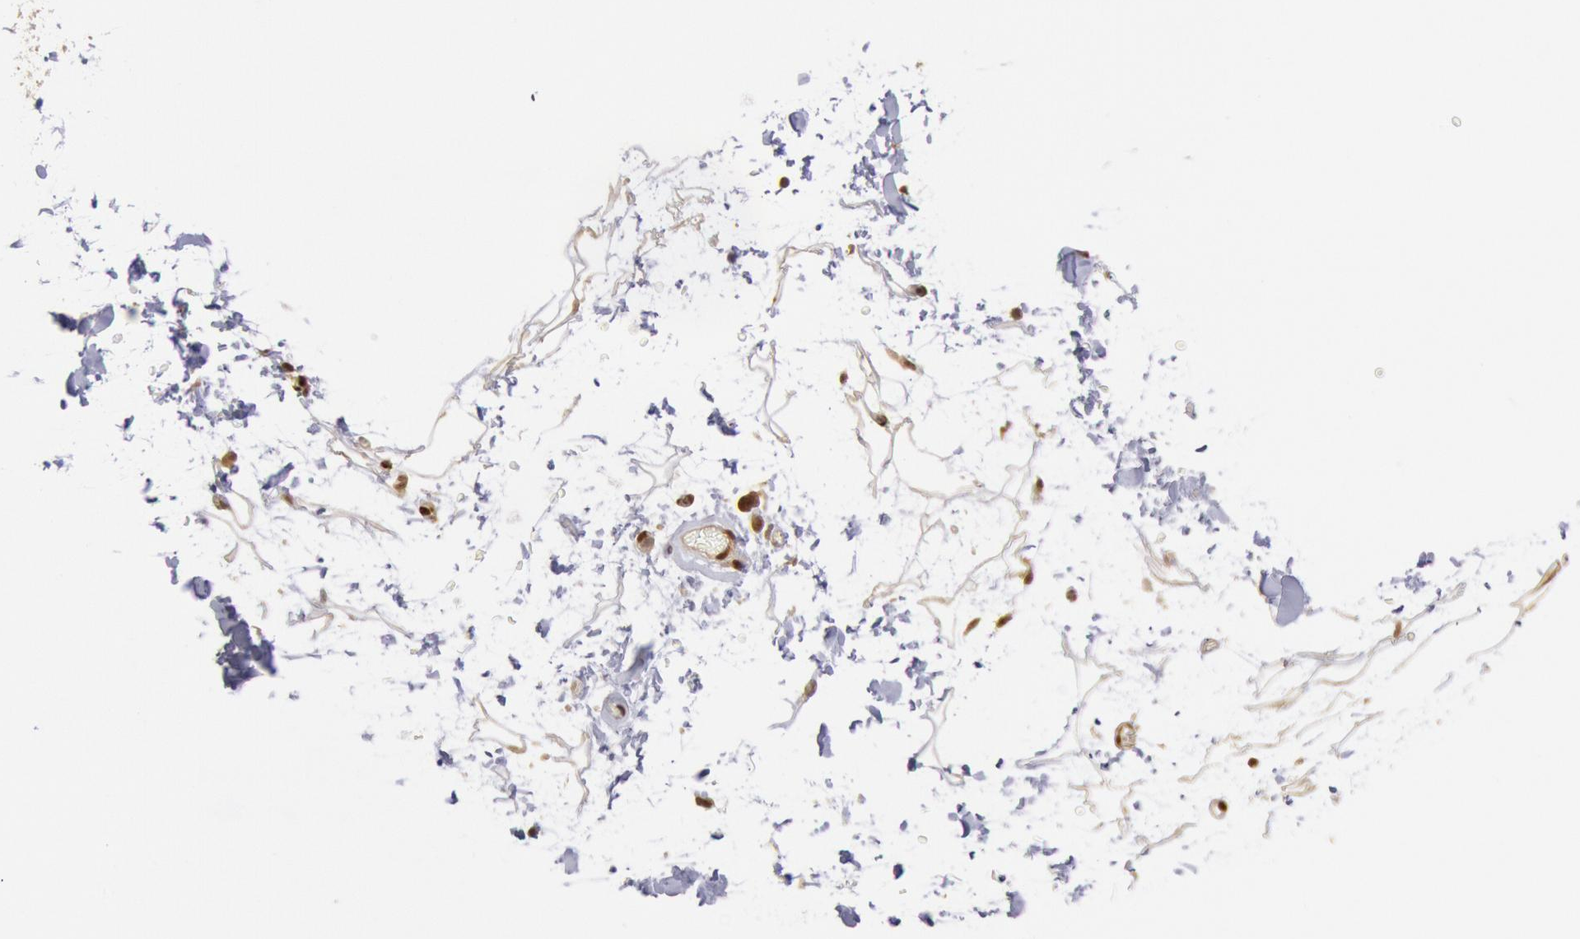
{"staining": {"intensity": "negative", "quantity": "none", "location": "none"}, "tissue": "adipose tissue", "cell_type": "Adipocytes", "image_type": "normal", "snomed": [{"axis": "morphology", "description": "Normal tissue, NOS"}, {"axis": "topography", "description": "Soft tissue"}], "caption": "Human adipose tissue stained for a protein using immunohistochemistry (IHC) demonstrates no positivity in adipocytes.", "gene": "STX17", "patient": {"sex": "male", "age": 72}}